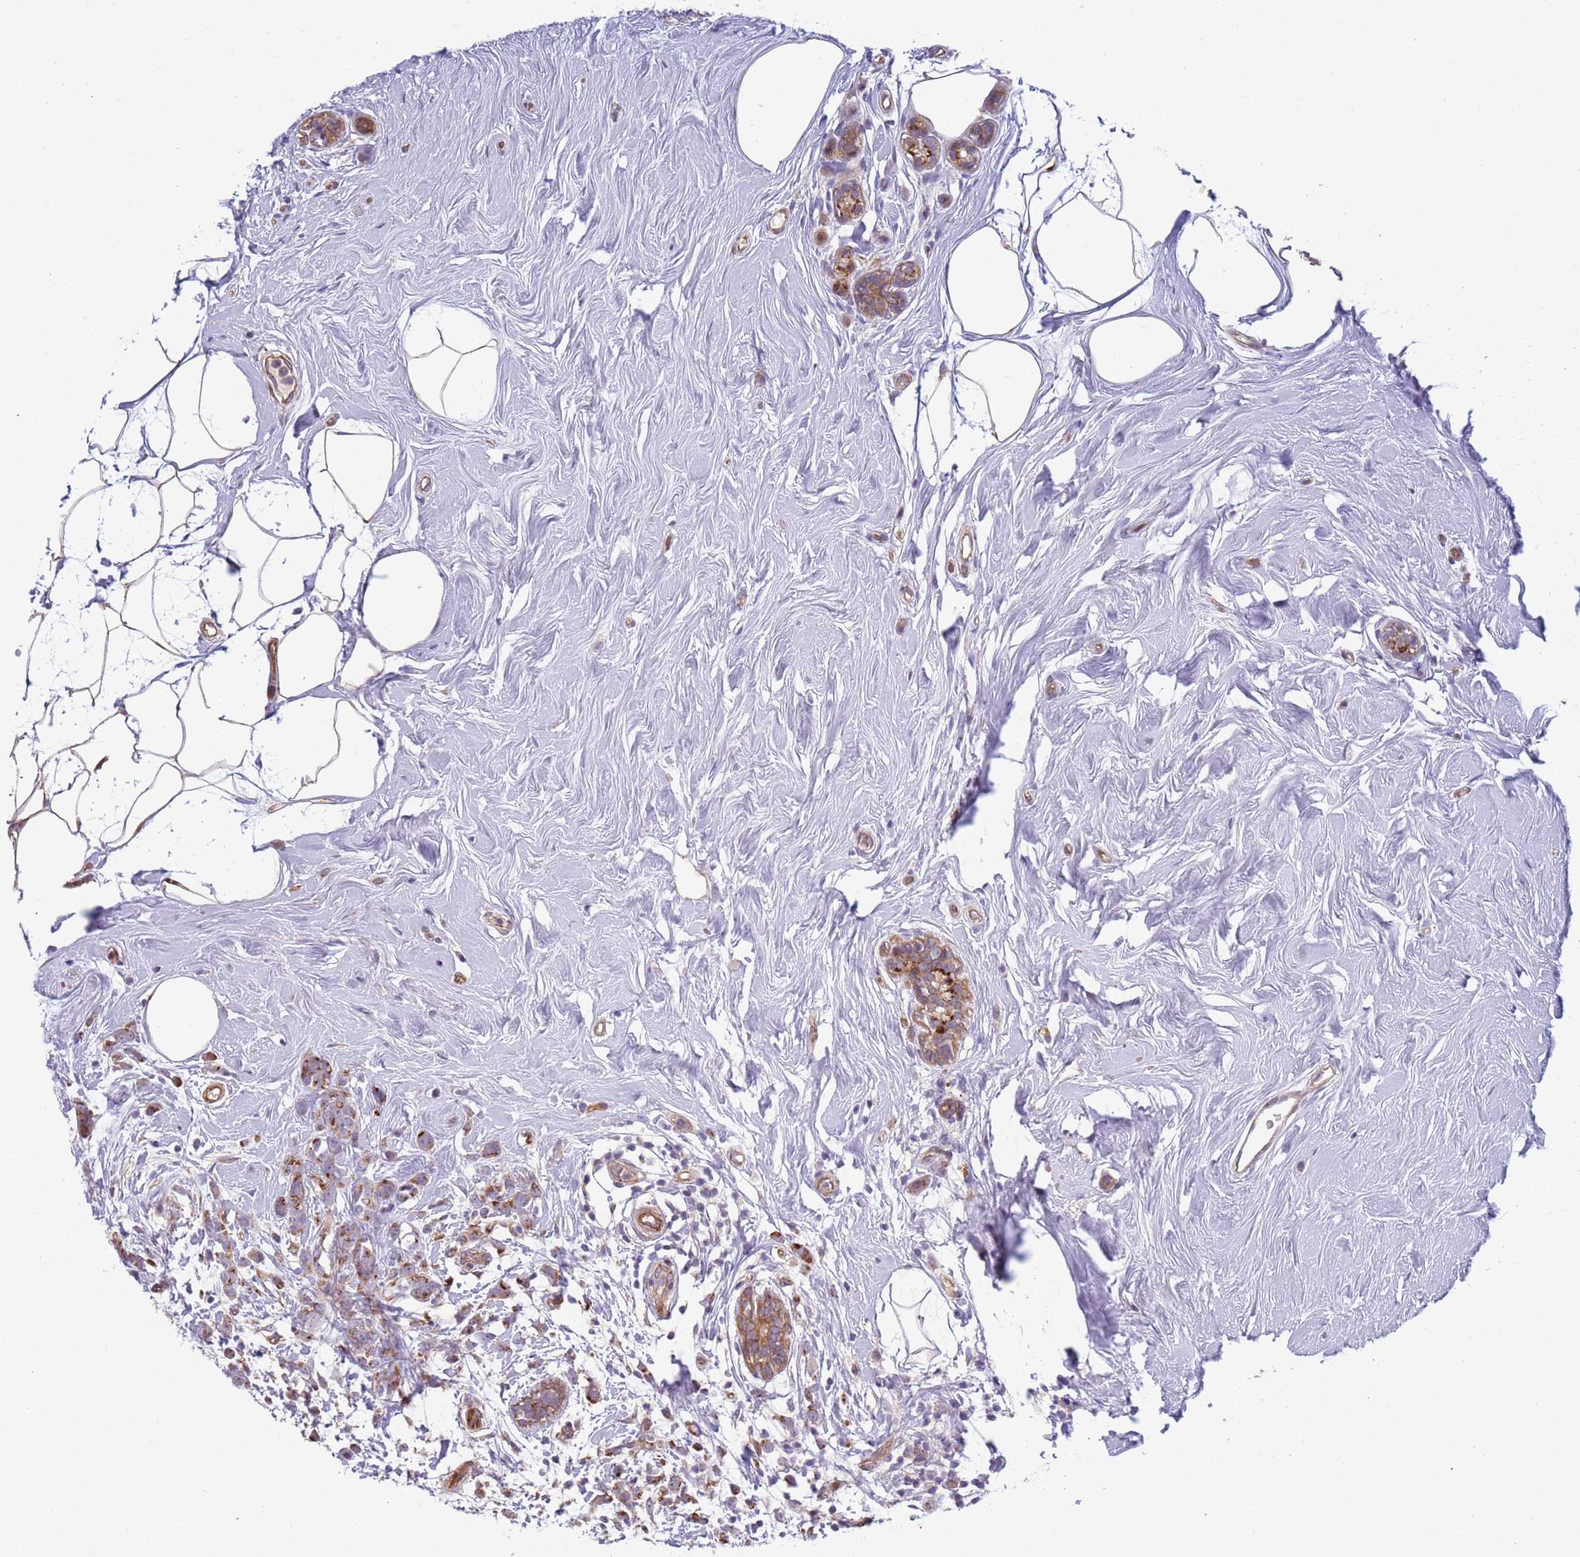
{"staining": {"intensity": "moderate", "quantity": ">75%", "location": "cytoplasmic/membranous"}, "tissue": "breast cancer", "cell_type": "Tumor cells", "image_type": "cancer", "snomed": [{"axis": "morphology", "description": "Lobular carcinoma"}, {"axis": "topography", "description": "Breast"}], "caption": "Breast cancer (lobular carcinoma) stained with immunohistochemistry exhibits moderate cytoplasmic/membranous staining in approximately >75% of tumor cells.", "gene": "ITGB6", "patient": {"sex": "female", "age": 58}}